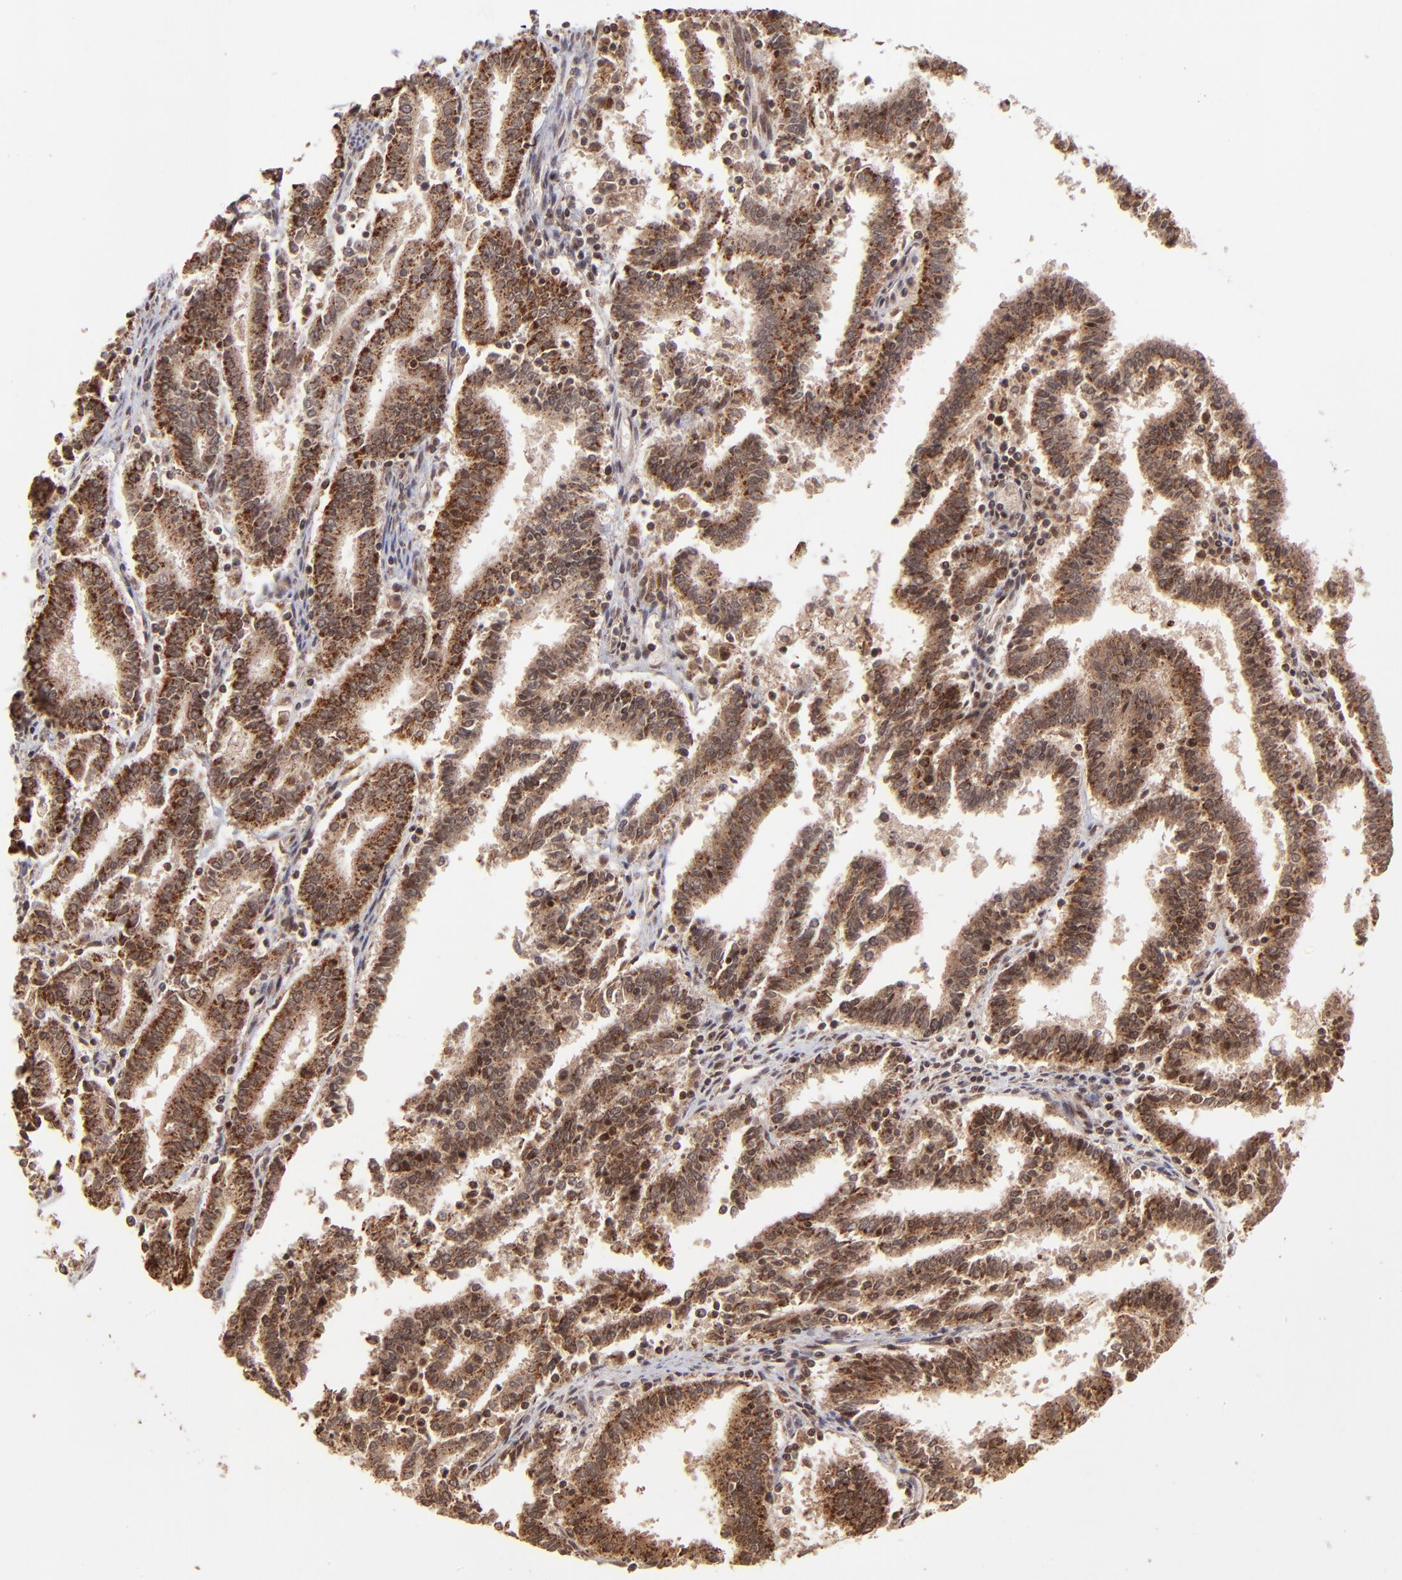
{"staining": {"intensity": "strong", "quantity": ">75%", "location": "cytoplasmic/membranous"}, "tissue": "endometrial cancer", "cell_type": "Tumor cells", "image_type": "cancer", "snomed": [{"axis": "morphology", "description": "Adenocarcinoma, NOS"}, {"axis": "topography", "description": "Uterus"}], "caption": "Immunohistochemical staining of endometrial adenocarcinoma displays strong cytoplasmic/membranous protein expression in approximately >75% of tumor cells.", "gene": "MED15", "patient": {"sex": "female", "age": 83}}